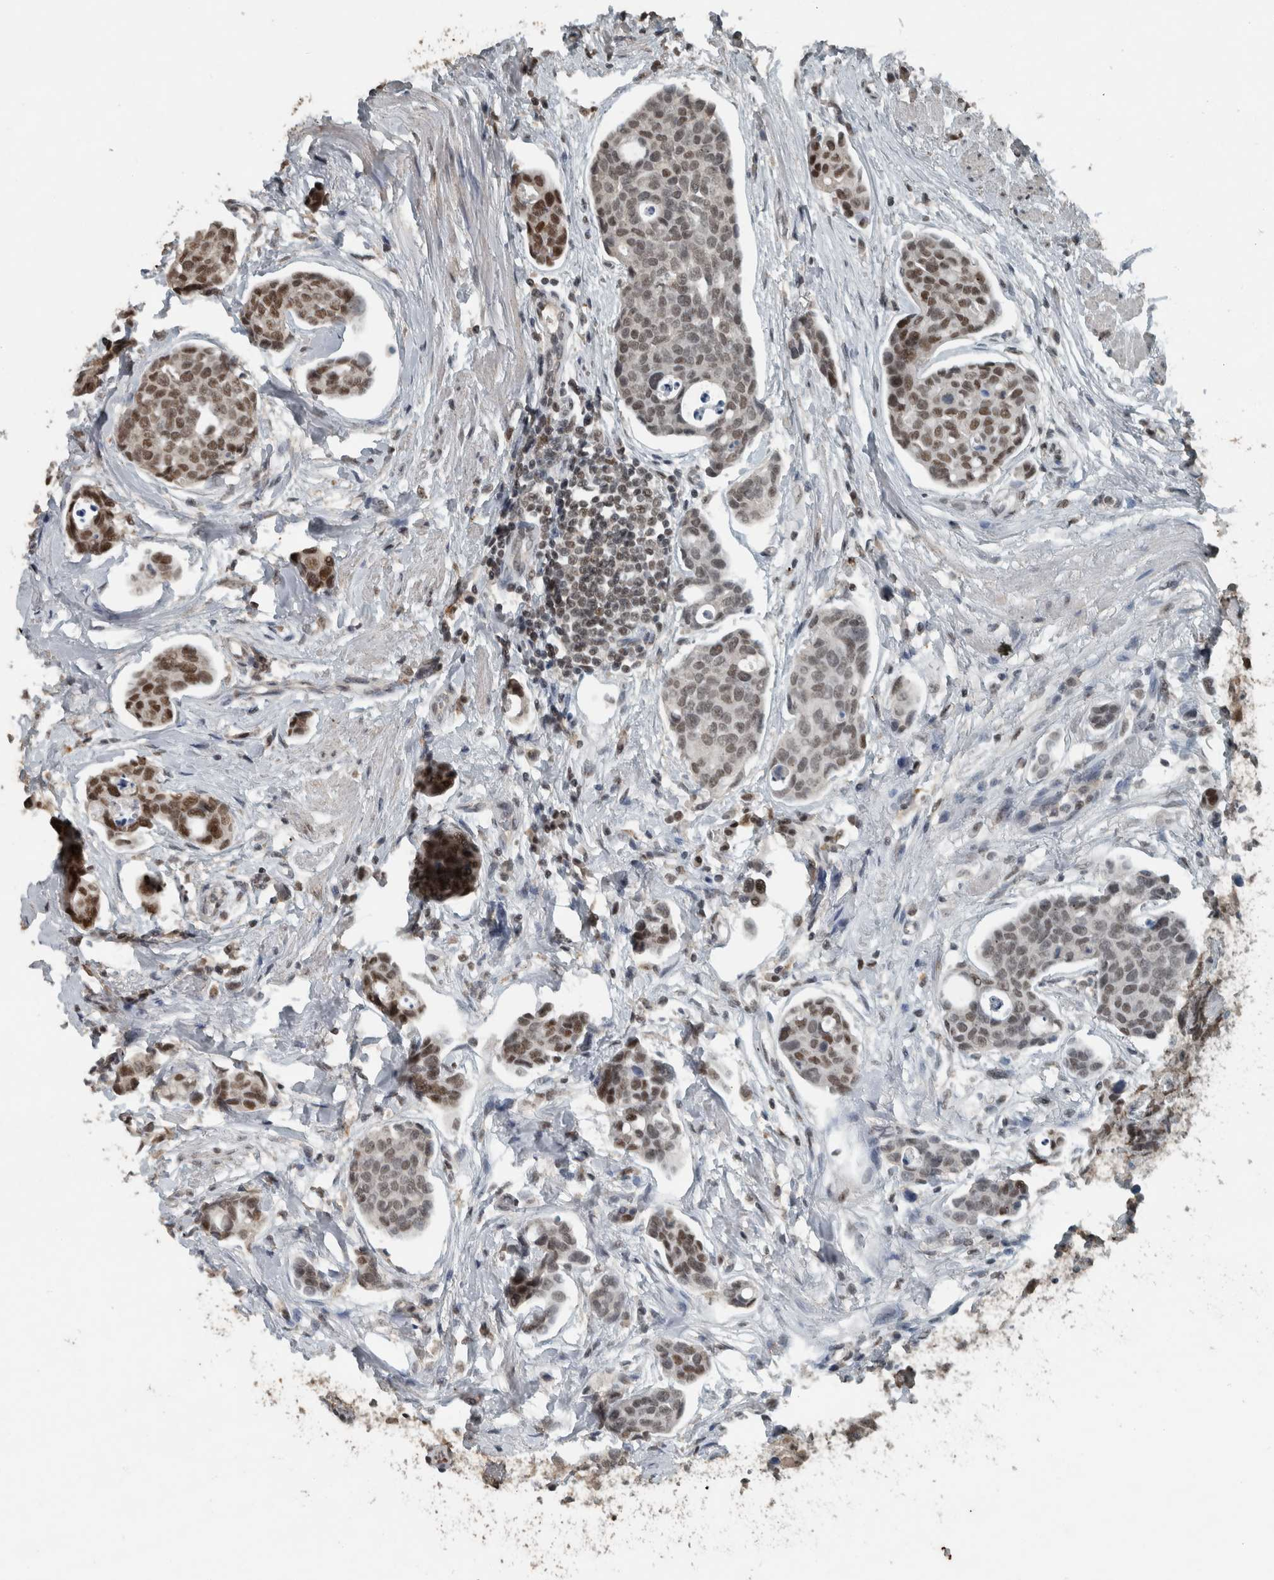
{"staining": {"intensity": "moderate", "quantity": ">75%", "location": "nuclear"}, "tissue": "urothelial cancer", "cell_type": "Tumor cells", "image_type": "cancer", "snomed": [{"axis": "morphology", "description": "Urothelial carcinoma, High grade"}, {"axis": "topography", "description": "Urinary bladder"}], "caption": "Moderate nuclear expression for a protein is identified in approximately >75% of tumor cells of urothelial cancer using immunohistochemistry (IHC).", "gene": "ZNF24", "patient": {"sex": "male", "age": 78}}